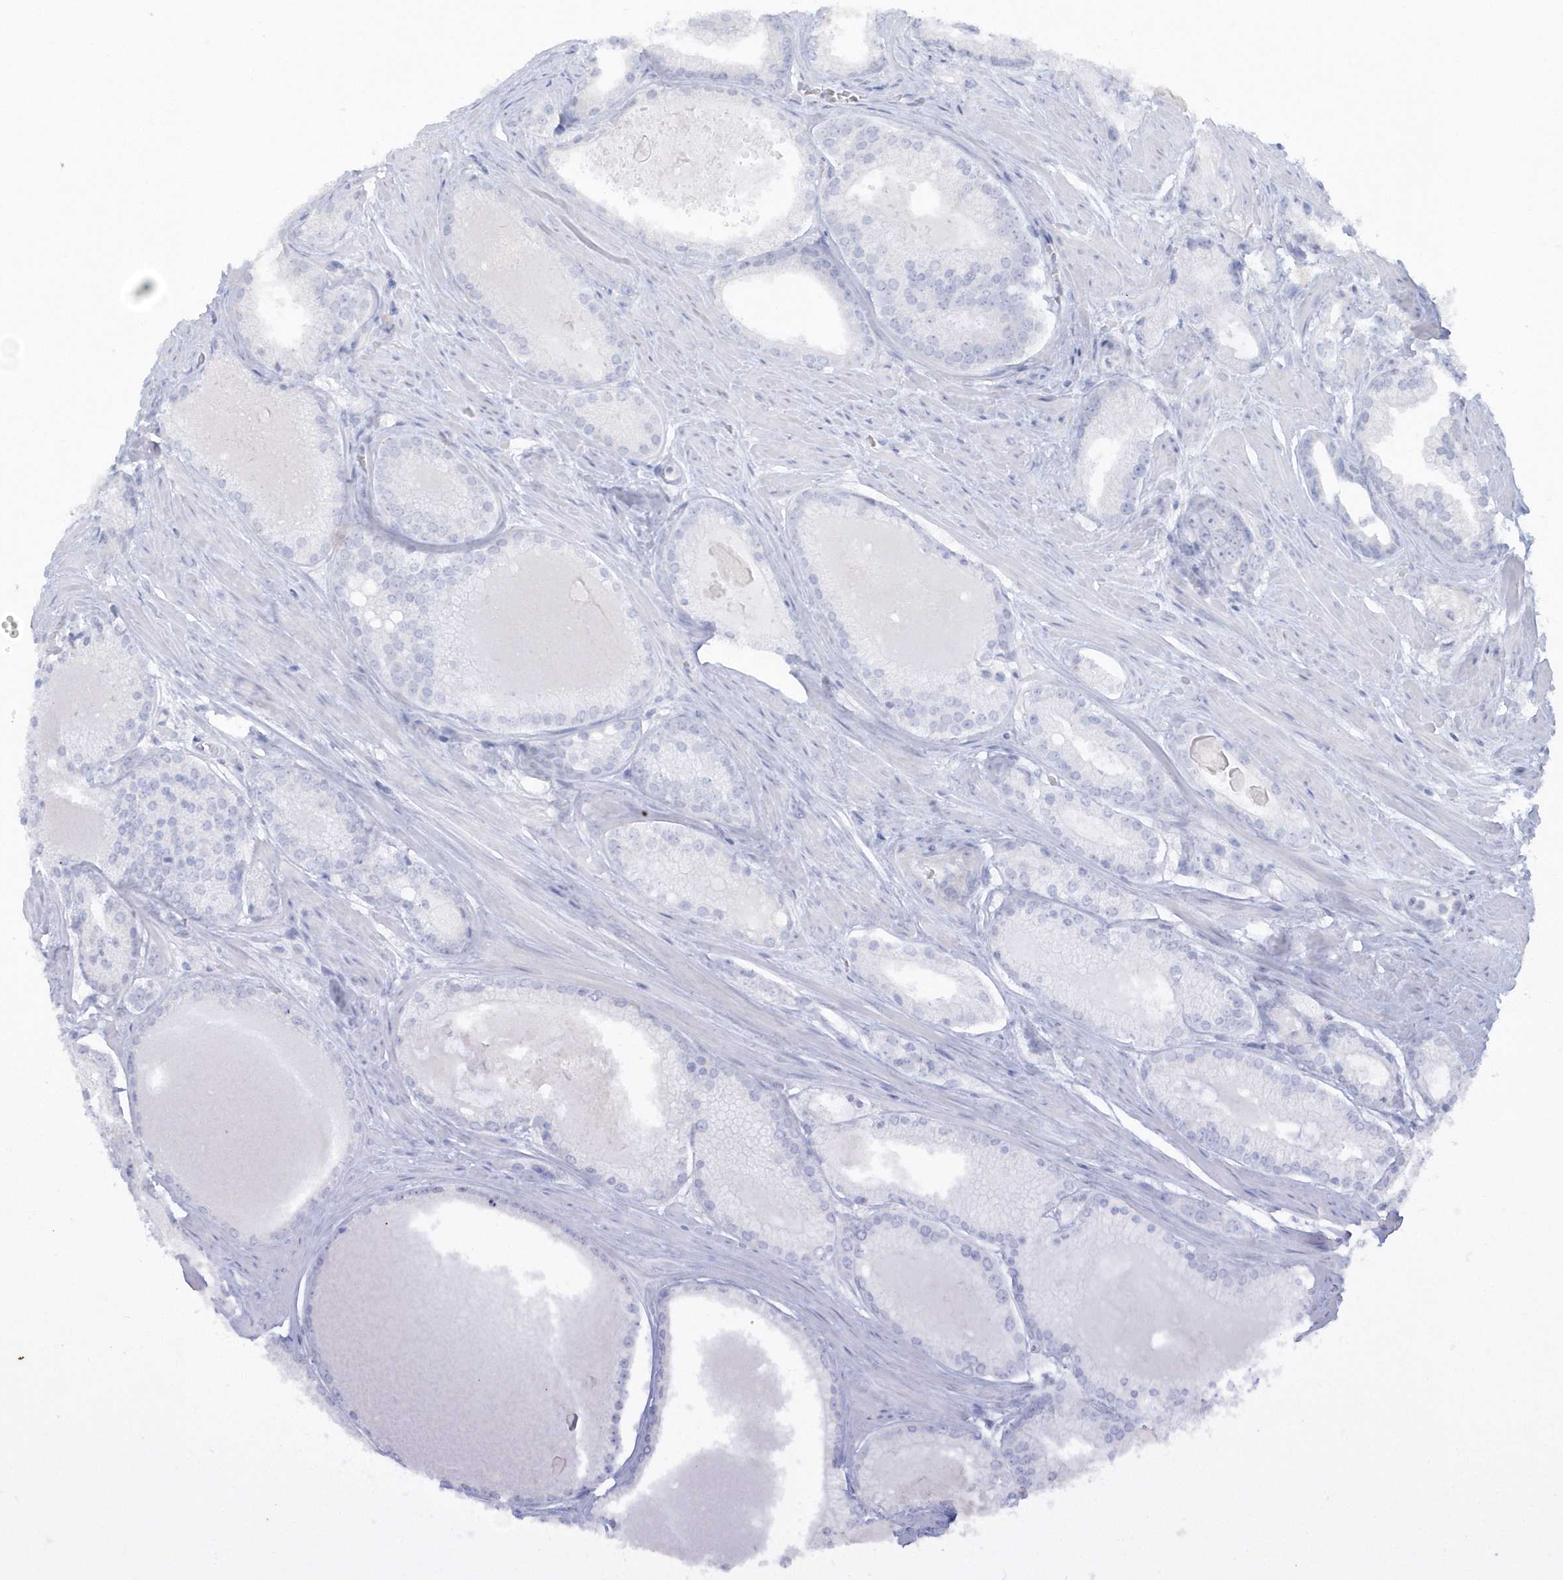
{"staining": {"intensity": "negative", "quantity": "none", "location": "none"}, "tissue": "prostate cancer", "cell_type": "Tumor cells", "image_type": "cancer", "snomed": [{"axis": "morphology", "description": "Adenocarcinoma, Low grade"}, {"axis": "topography", "description": "Prostate"}], "caption": "Tumor cells are negative for protein expression in human low-grade adenocarcinoma (prostate).", "gene": "PPIL6", "patient": {"sex": "male", "age": 54}}